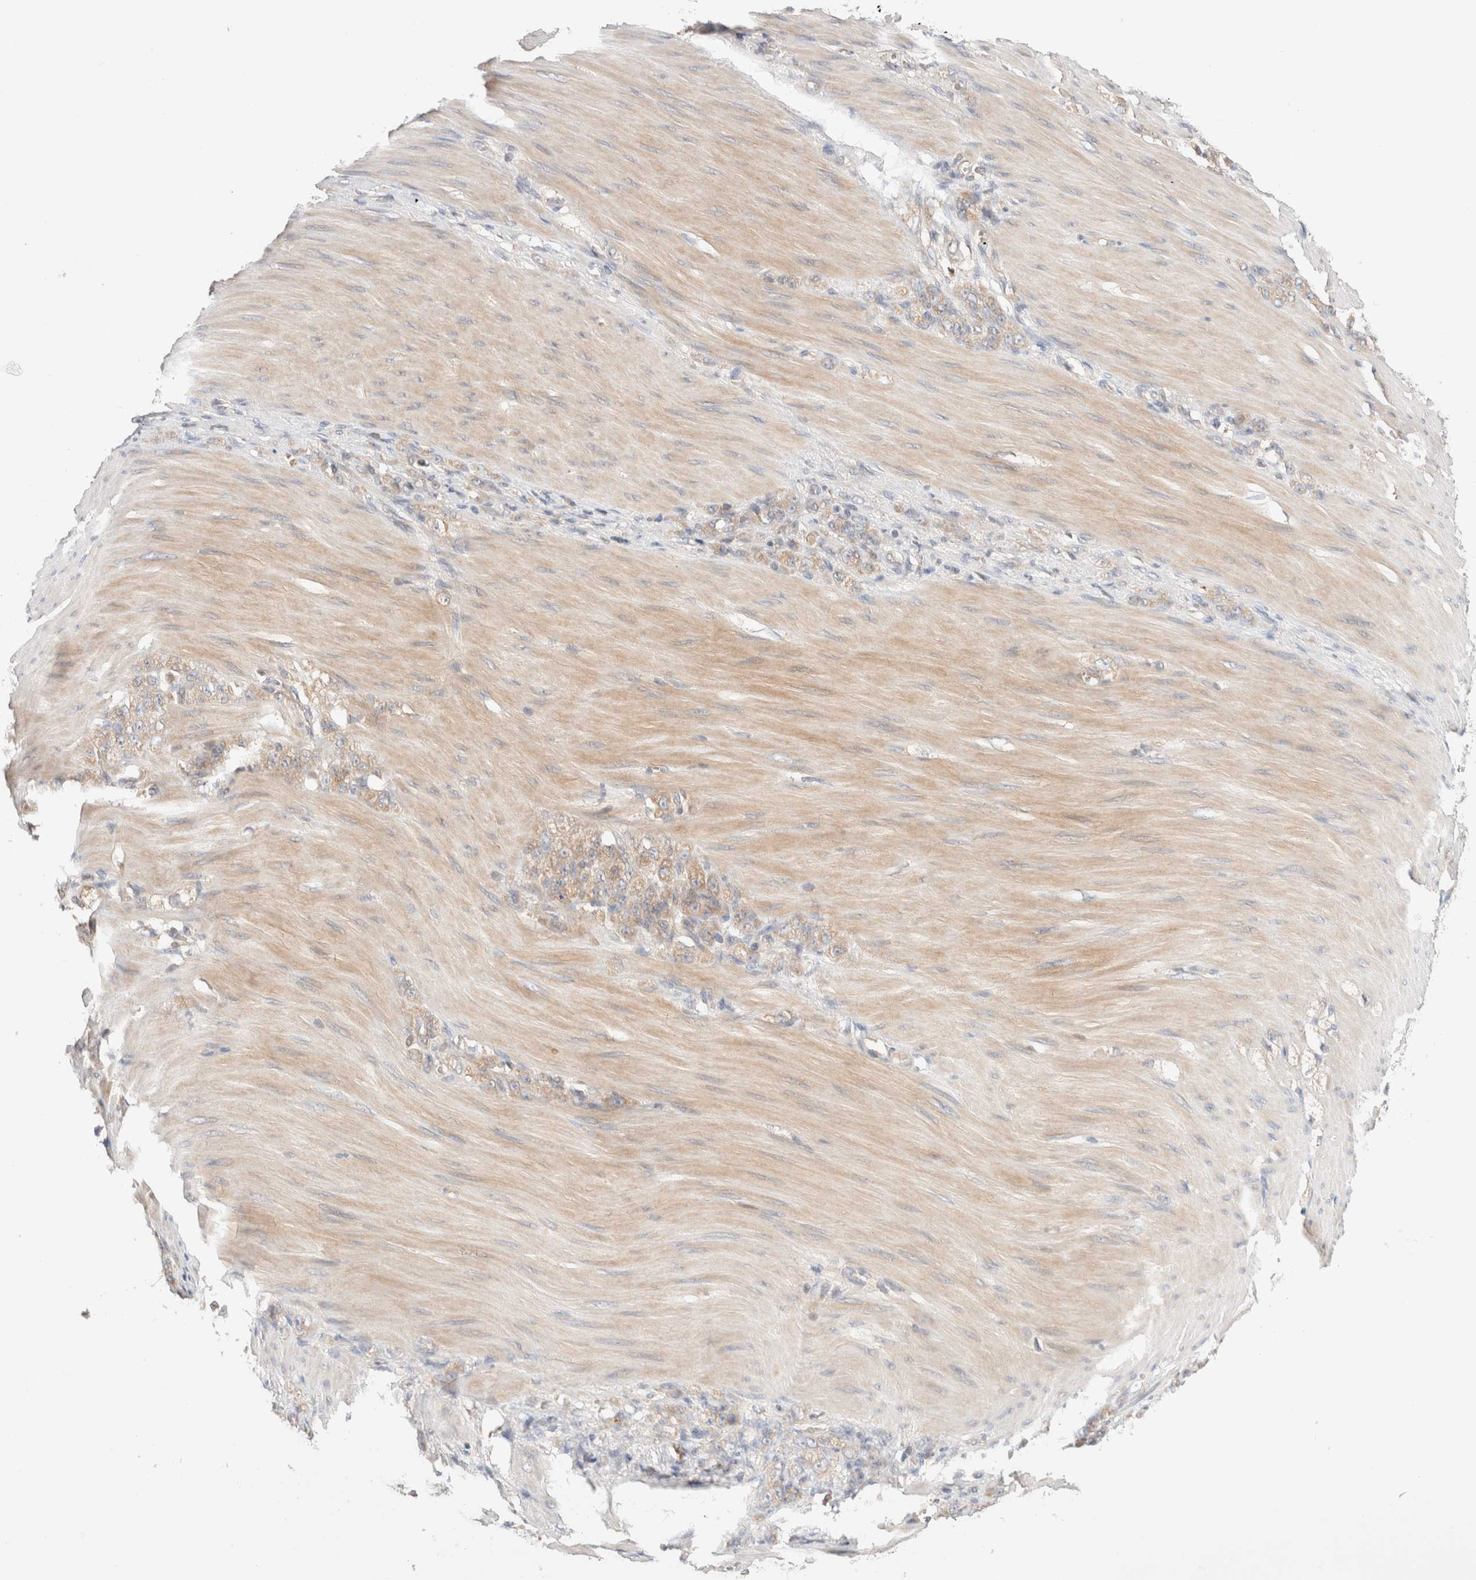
{"staining": {"intensity": "weak", "quantity": ">75%", "location": "cytoplasmic/membranous"}, "tissue": "stomach cancer", "cell_type": "Tumor cells", "image_type": "cancer", "snomed": [{"axis": "morphology", "description": "Normal tissue, NOS"}, {"axis": "morphology", "description": "Adenocarcinoma, NOS"}, {"axis": "topography", "description": "Stomach"}], "caption": "Immunohistochemical staining of adenocarcinoma (stomach) reveals low levels of weak cytoplasmic/membranous positivity in about >75% of tumor cells.", "gene": "SIKE1", "patient": {"sex": "male", "age": 82}}